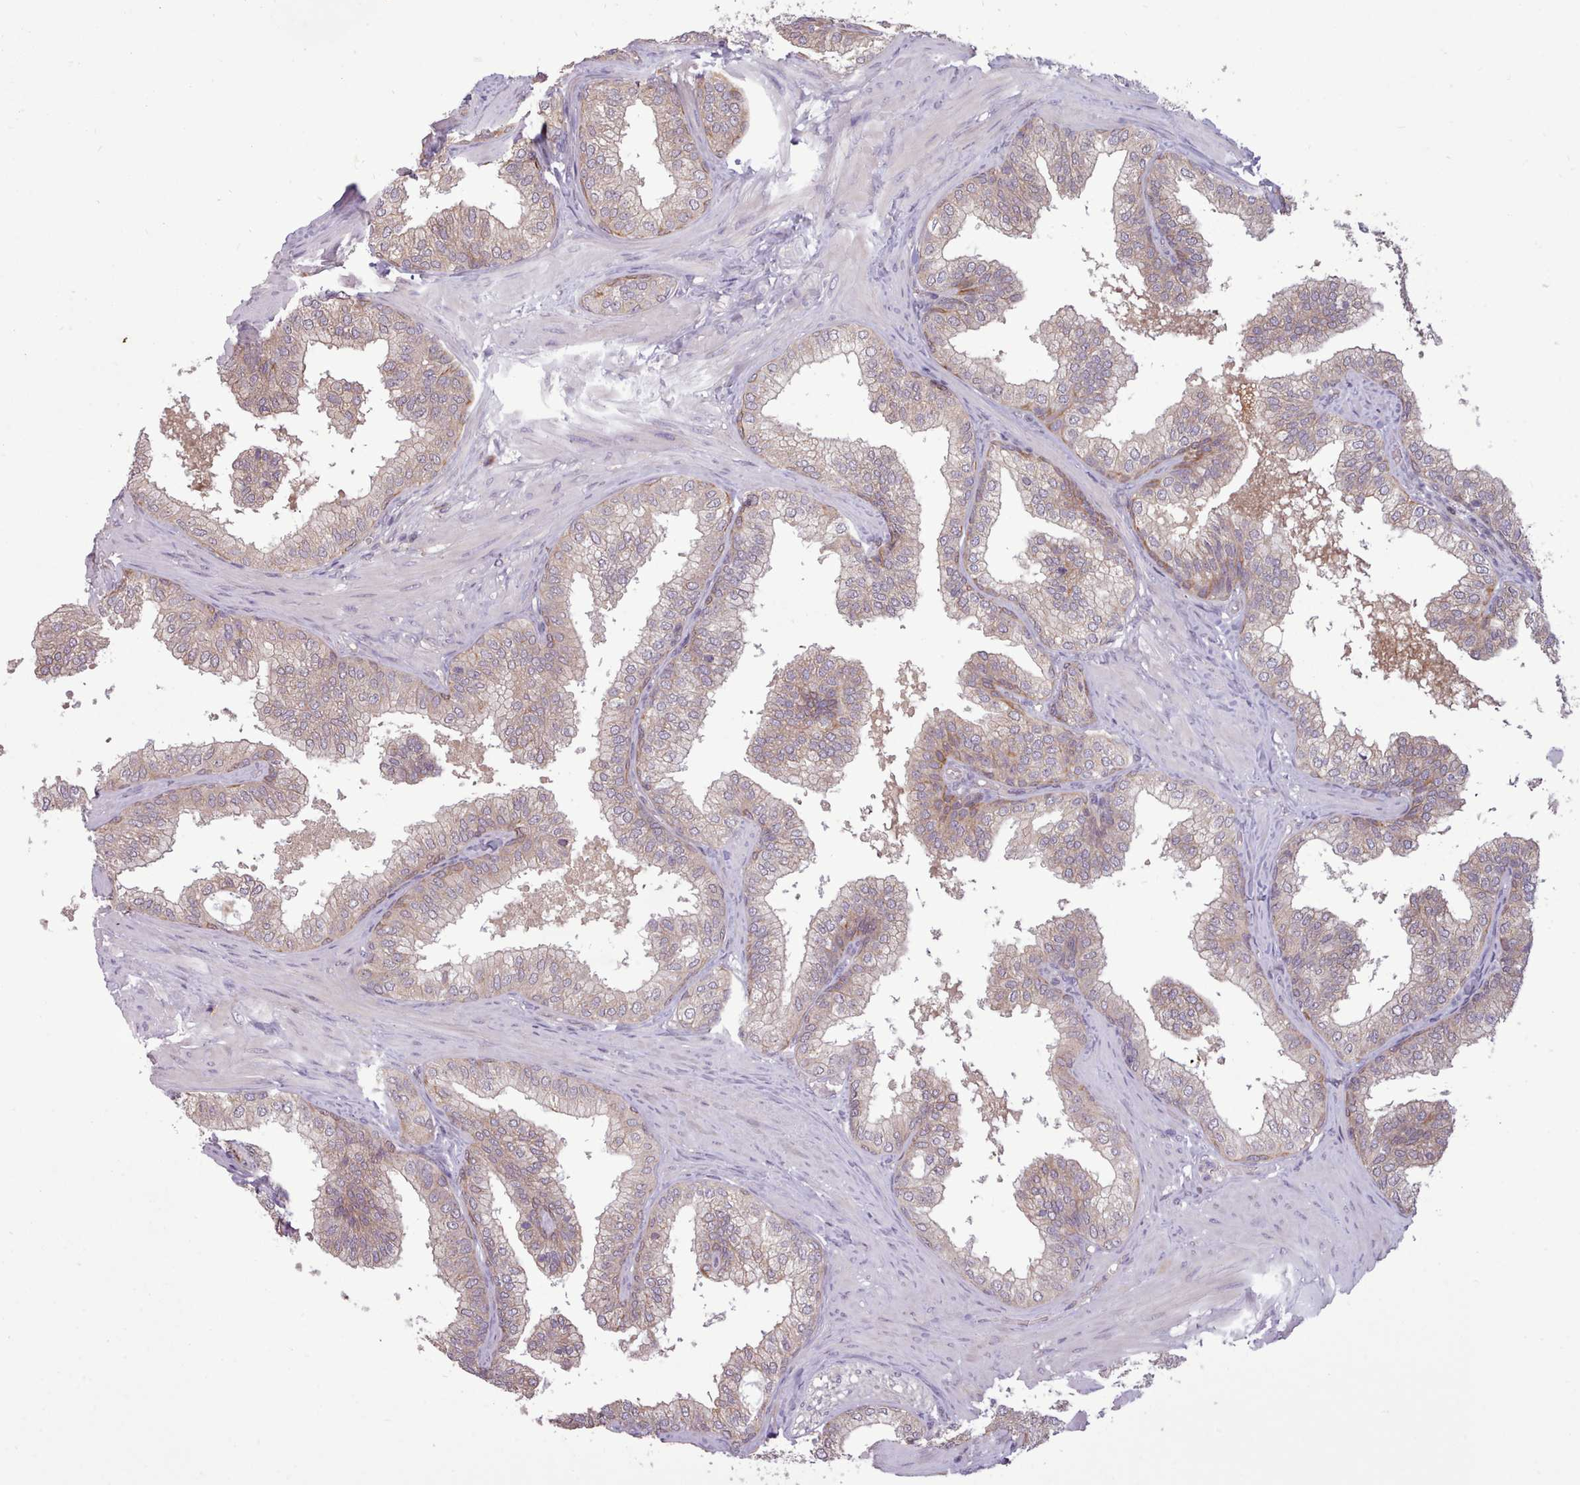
{"staining": {"intensity": "weak", "quantity": "25%-75%", "location": "cytoplasmic/membranous"}, "tissue": "prostate", "cell_type": "Glandular cells", "image_type": "normal", "snomed": [{"axis": "morphology", "description": "Normal tissue, NOS"}, {"axis": "topography", "description": "Prostate"}], "caption": "Protein staining shows weak cytoplasmic/membranous staining in approximately 25%-75% of glandular cells in unremarkable prostate. Using DAB (brown) and hematoxylin (blue) stains, captured at high magnification using brightfield microscopy.", "gene": "NMRK1", "patient": {"sex": "male", "age": 60}}